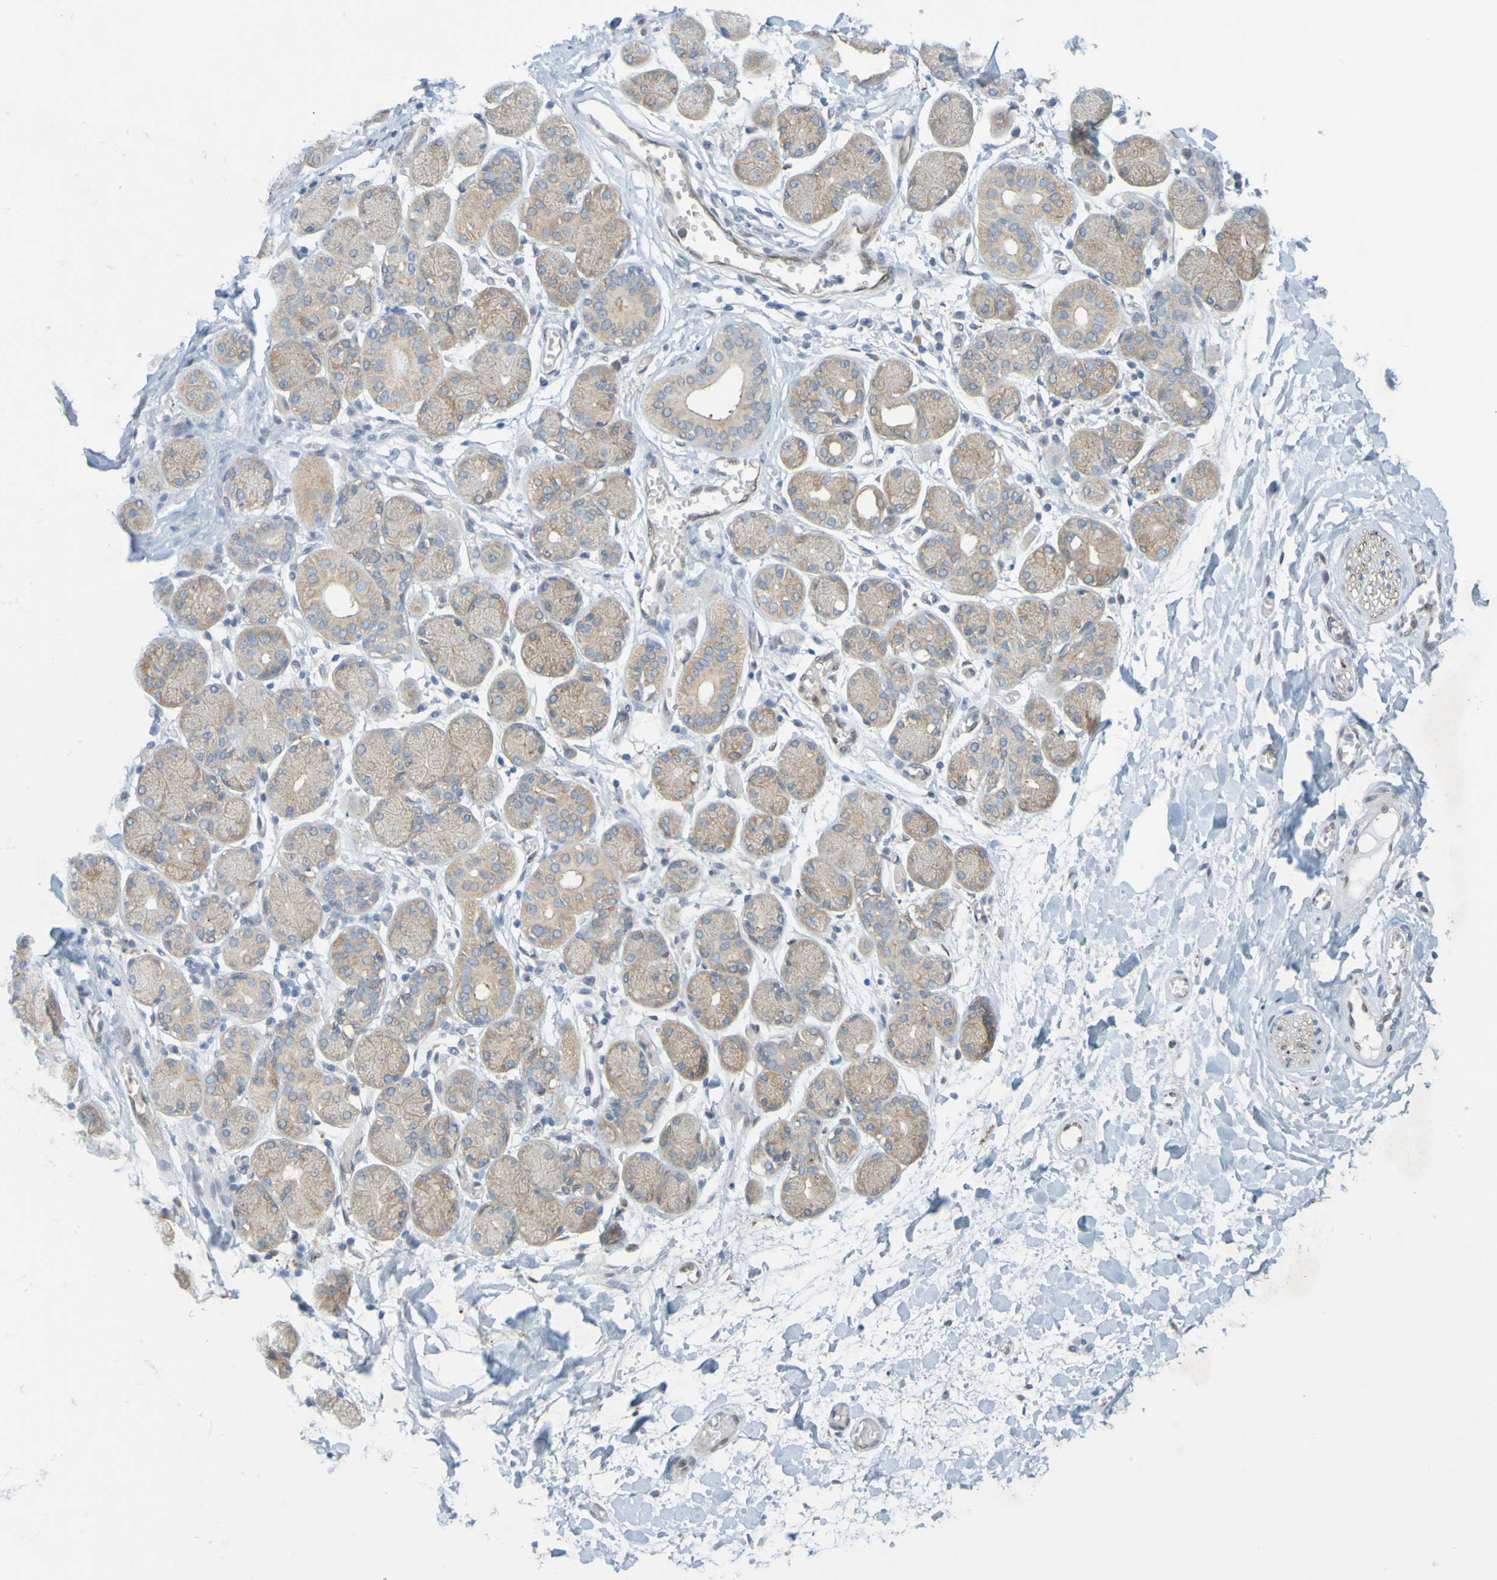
{"staining": {"intensity": "moderate", "quantity": ">75%", "location": "cytoplasmic/membranous"}, "tissue": "salivary gland", "cell_type": "Glandular cells", "image_type": "normal", "snomed": [{"axis": "morphology", "description": "Normal tissue, NOS"}, {"axis": "topography", "description": "Salivary gland"}], "caption": "Immunohistochemical staining of benign human salivary gland shows medium levels of moderate cytoplasmic/membranous expression in approximately >75% of glandular cells. Immunohistochemistry (ihc) stains the protein in brown and the nuclei are stained blue.", "gene": "MAG", "patient": {"sex": "female", "age": 24}}